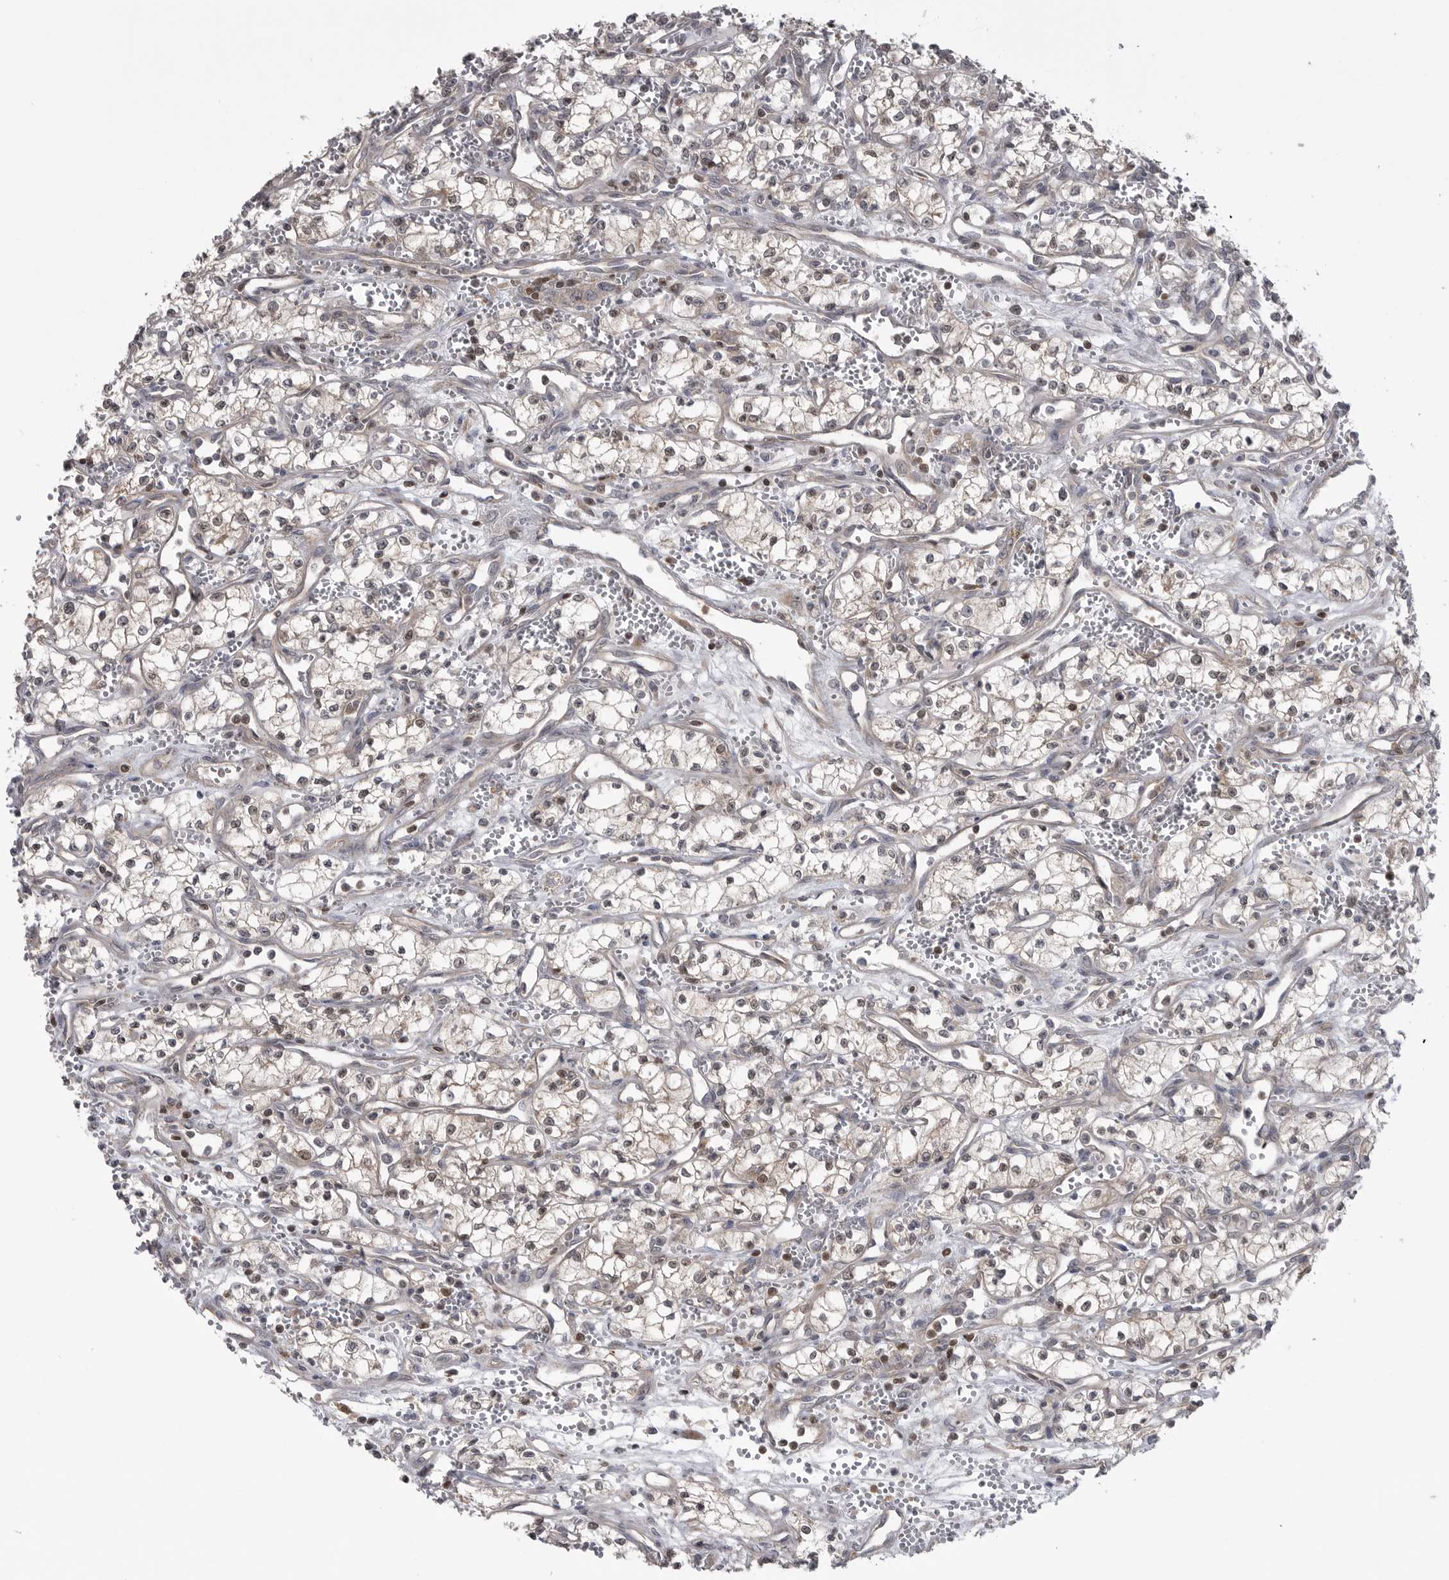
{"staining": {"intensity": "weak", "quantity": ">75%", "location": "nuclear"}, "tissue": "renal cancer", "cell_type": "Tumor cells", "image_type": "cancer", "snomed": [{"axis": "morphology", "description": "Adenocarcinoma, NOS"}, {"axis": "topography", "description": "Kidney"}], "caption": "Tumor cells exhibit low levels of weak nuclear positivity in about >75% of cells in renal adenocarcinoma. The staining was performed using DAB to visualize the protein expression in brown, while the nuclei were stained in blue with hematoxylin (Magnification: 20x).", "gene": "MAPK13", "patient": {"sex": "male", "age": 59}}